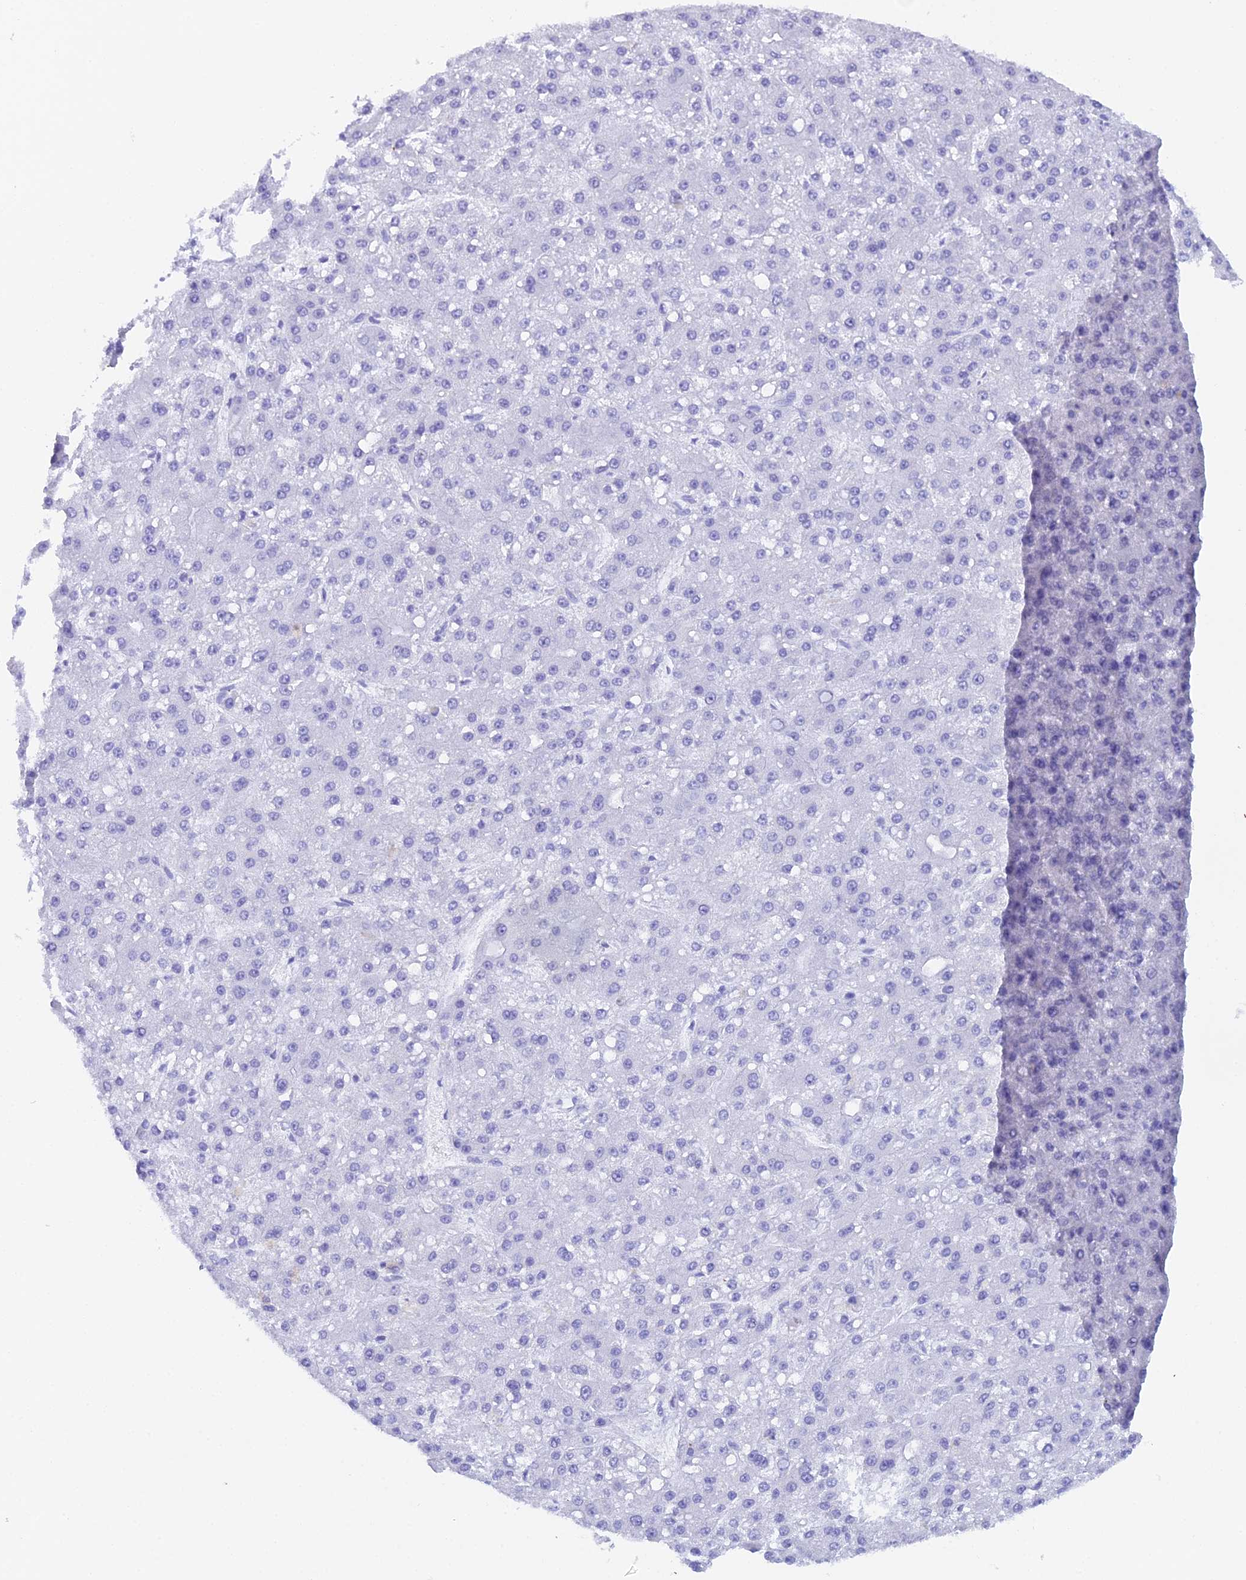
{"staining": {"intensity": "negative", "quantity": "none", "location": "none"}, "tissue": "liver cancer", "cell_type": "Tumor cells", "image_type": "cancer", "snomed": [{"axis": "morphology", "description": "Carcinoma, Hepatocellular, NOS"}, {"axis": "topography", "description": "Liver"}], "caption": "High magnification brightfield microscopy of hepatocellular carcinoma (liver) stained with DAB (3,3'-diaminobenzidine) (brown) and counterstained with hematoxylin (blue): tumor cells show no significant positivity.", "gene": "REG1A", "patient": {"sex": "male", "age": 67}}